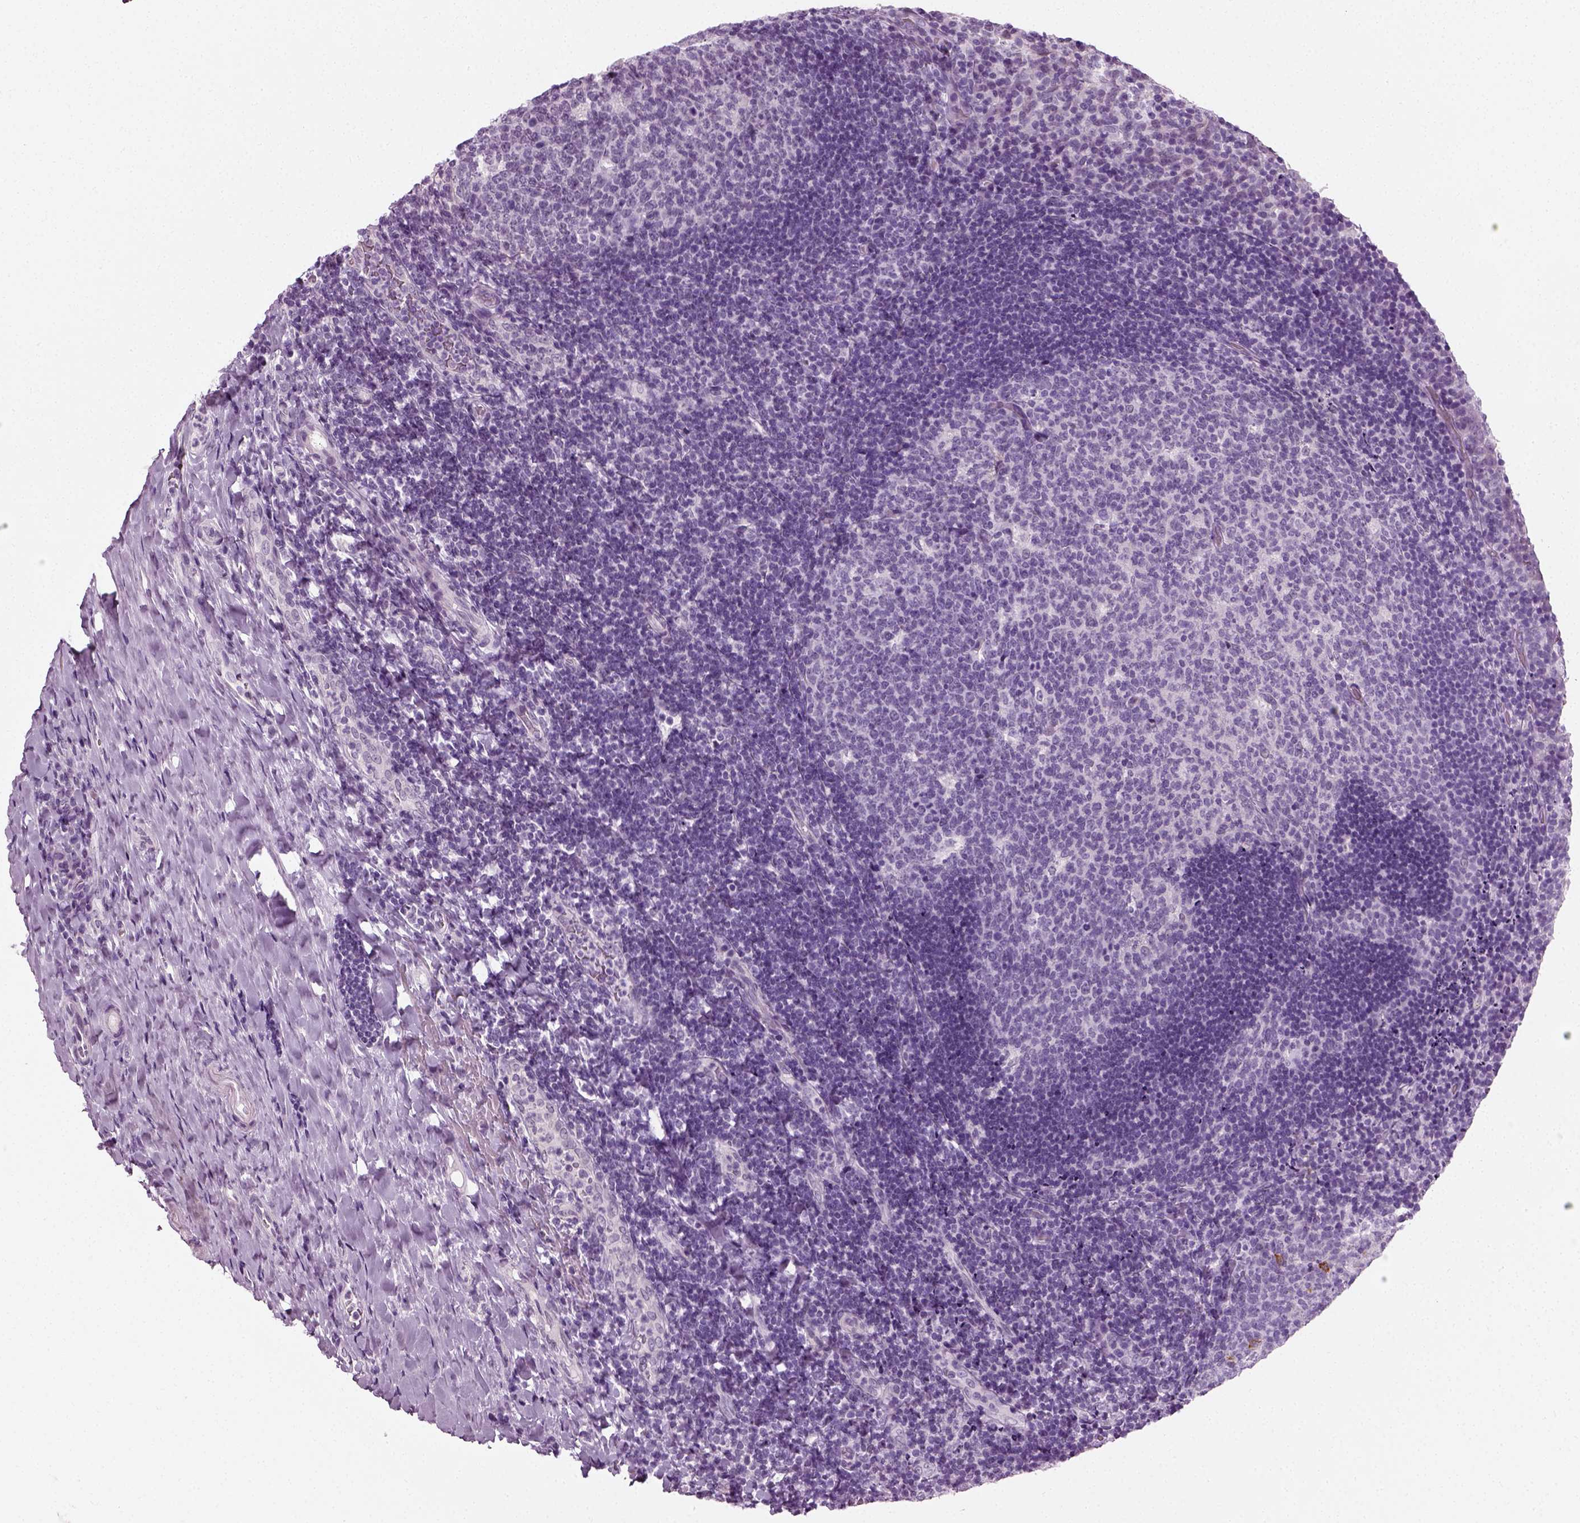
{"staining": {"intensity": "negative", "quantity": "none", "location": "none"}, "tissue": "tonsil", "cell_type": "Germinal center cells", "image_type": "normal", "snomed": [{"axis": "morphology", "description": "Normal tissue, NOS"}, {"axis": "topography", "description": "Tonsil"}], "caption": "Immunohistochemistry (IHC) photomicrograph of normal tonsil stained for a protein (brown), which displays no positivity in germinal center cells.", "gene": "SPATA31E1", "patient": {"sex": "female", "age": 10}}